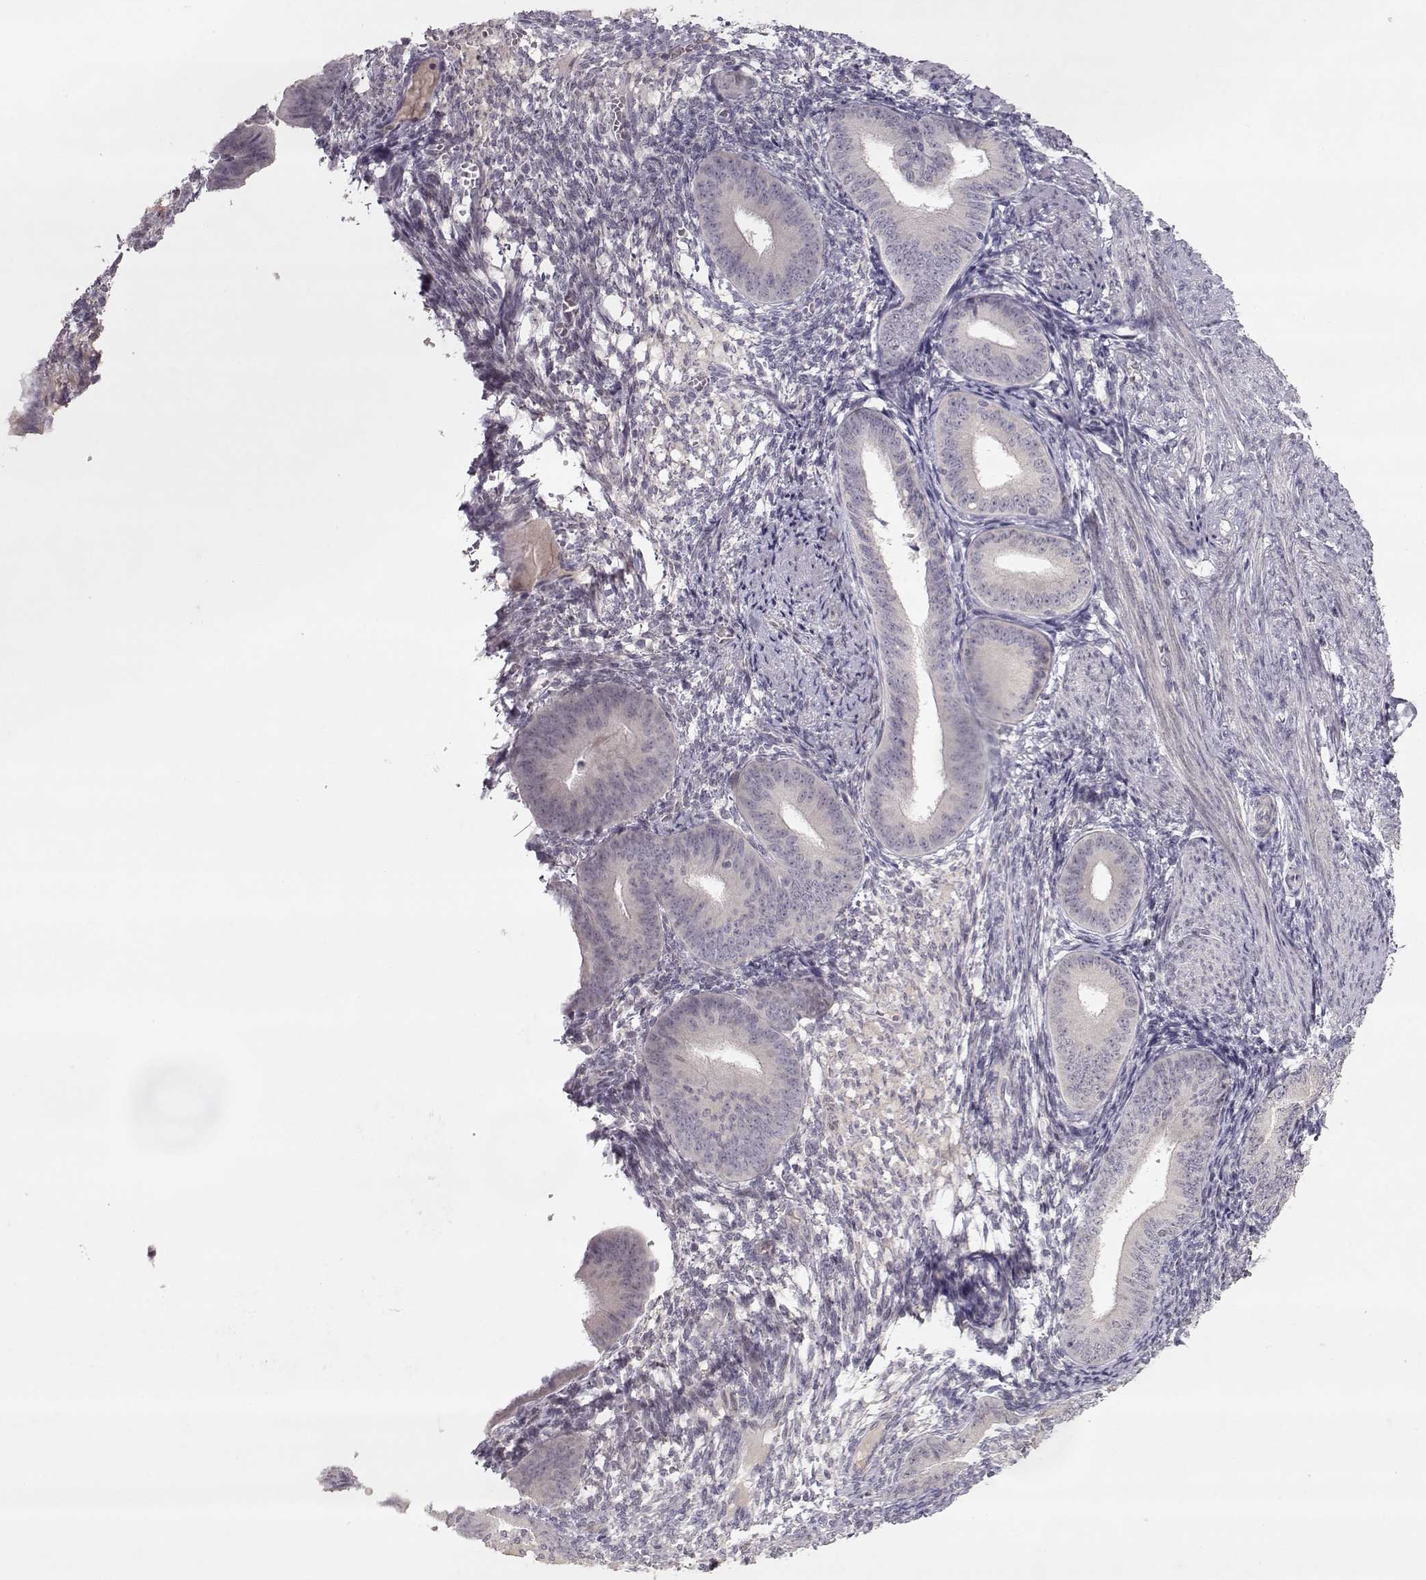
{"staining": {"intensity": "negative", "quantity": "none", "location": "none"}, "tissue": "endometrium", "cell_type": "Cells in endometrial stroma", "image_type": "normal", "snomed": [{"axis": "morphology", "description": "Normal tissue, NOS"}, {"axis": "topography", "description": "Endometrium"}], "caption": "IHC histopathology image of benign endometrium: endometrium stained with DAB (3,3'-diaminobenzidine) displays no significant protein expression in cells in endometrial stroma.", "gene": "PNMT", "patient": {"sex": "female", "age": 39}}